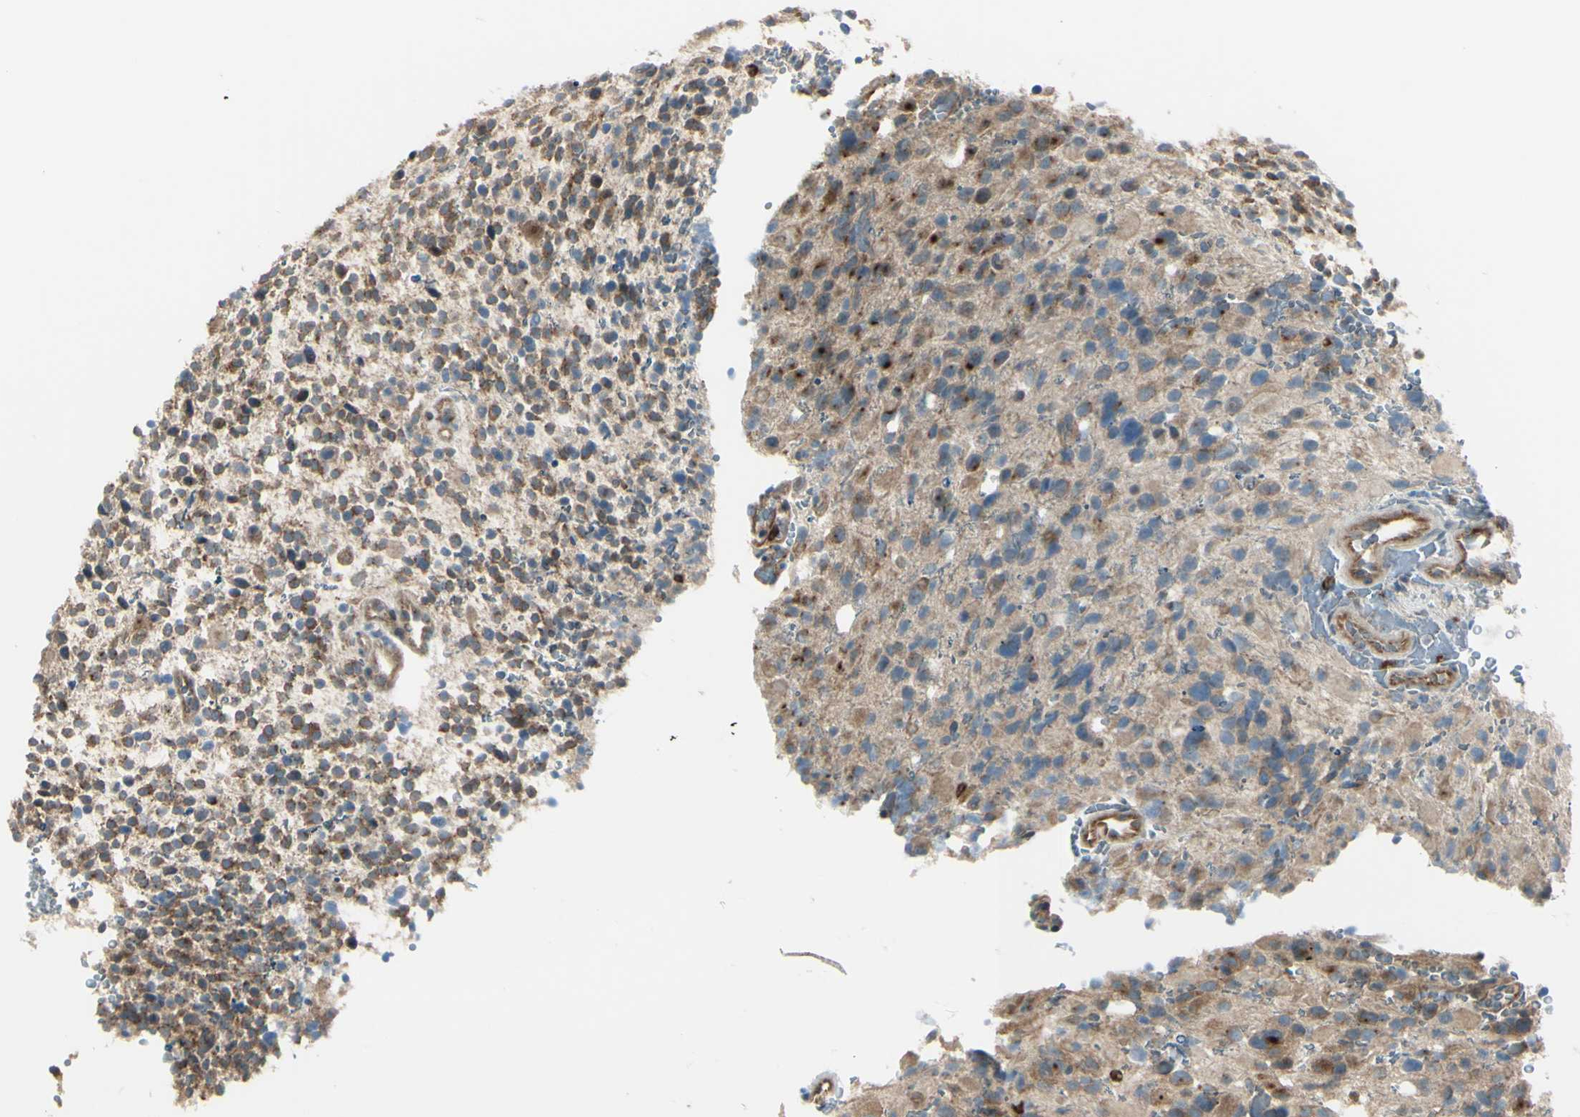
{"staining": {"intensity": "moderate", "quantity": ">75%", "location": "cytoplasmic/membranous"}, "tissue": "glioma", "cell_type": "Tumor cells", "image_type": "cancer", "snomed": [{"axis": "morphology", "description": "Glioma, malignant, High grade"}, {"axis": "topography", "description": "Brain"}], "caption": "Moderate cytoplasmic/membranous protein positivity is identified in approximately >75% of tumor cells in malignant glioma (high-grade).", "gene": "LMTK2", "patient": {"sex": "male", "age": 48}}